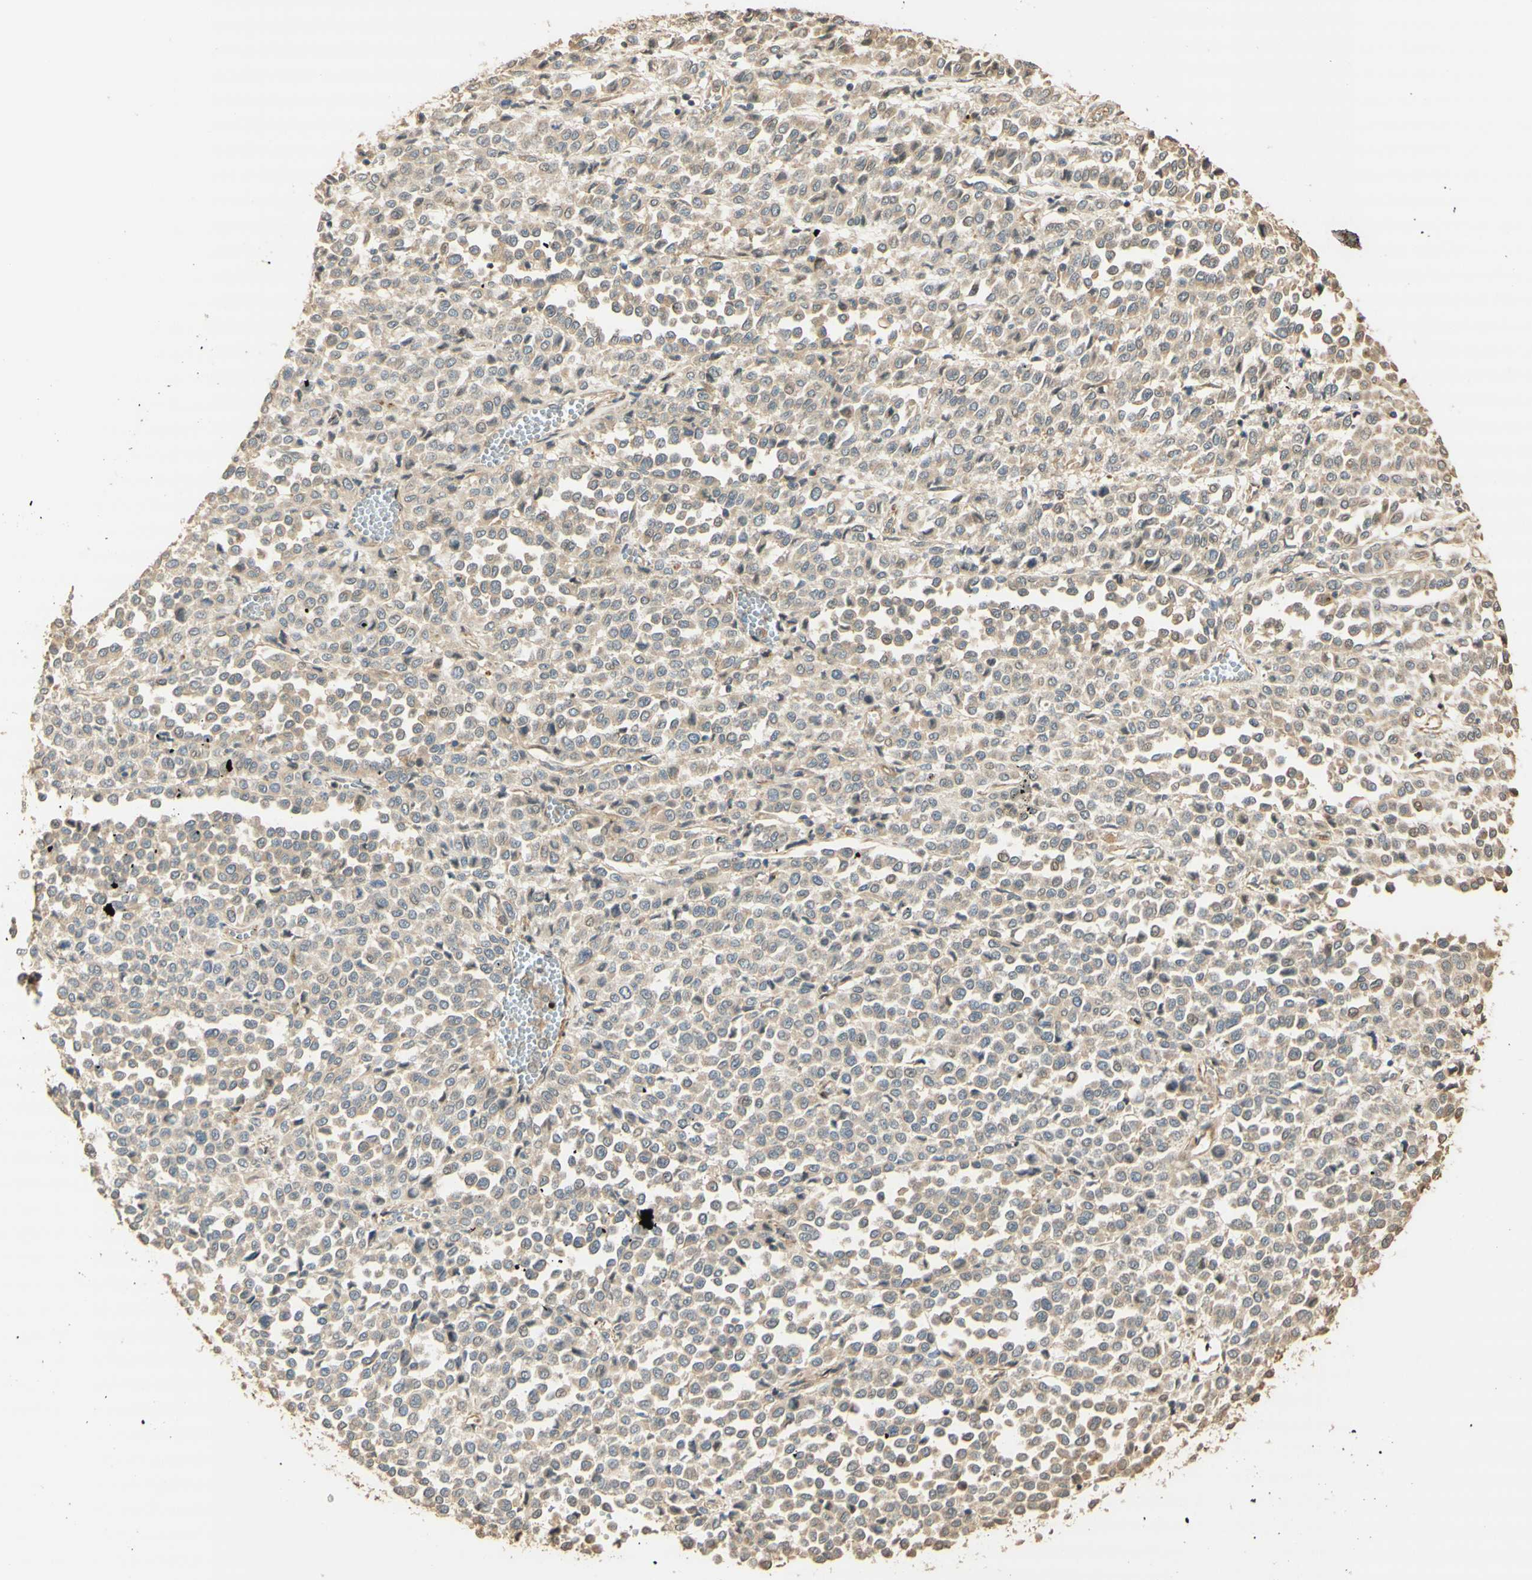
{"staining": {"intensity": "weak", "quantity": ">75%", "location": "cytoplasmic/membranous"}, "tissue": "melanoma", "cell_type": "Tumor cells", "image_type": "cancer", "snomed": [{"axis": "morphology", "description": "Malignant melanoma, Metastatic site"}, {"axis": "topography", "description": "Pancreas"}], "caption": "Malignant melanoma (metastatic site) stained for a protein (brown) demonstrates weak cytoplasmic/membranous positive positivity in approximately >75% of tumor cells.", "gene": "AGER", "patient": {"sex": "female", "age": 30}}